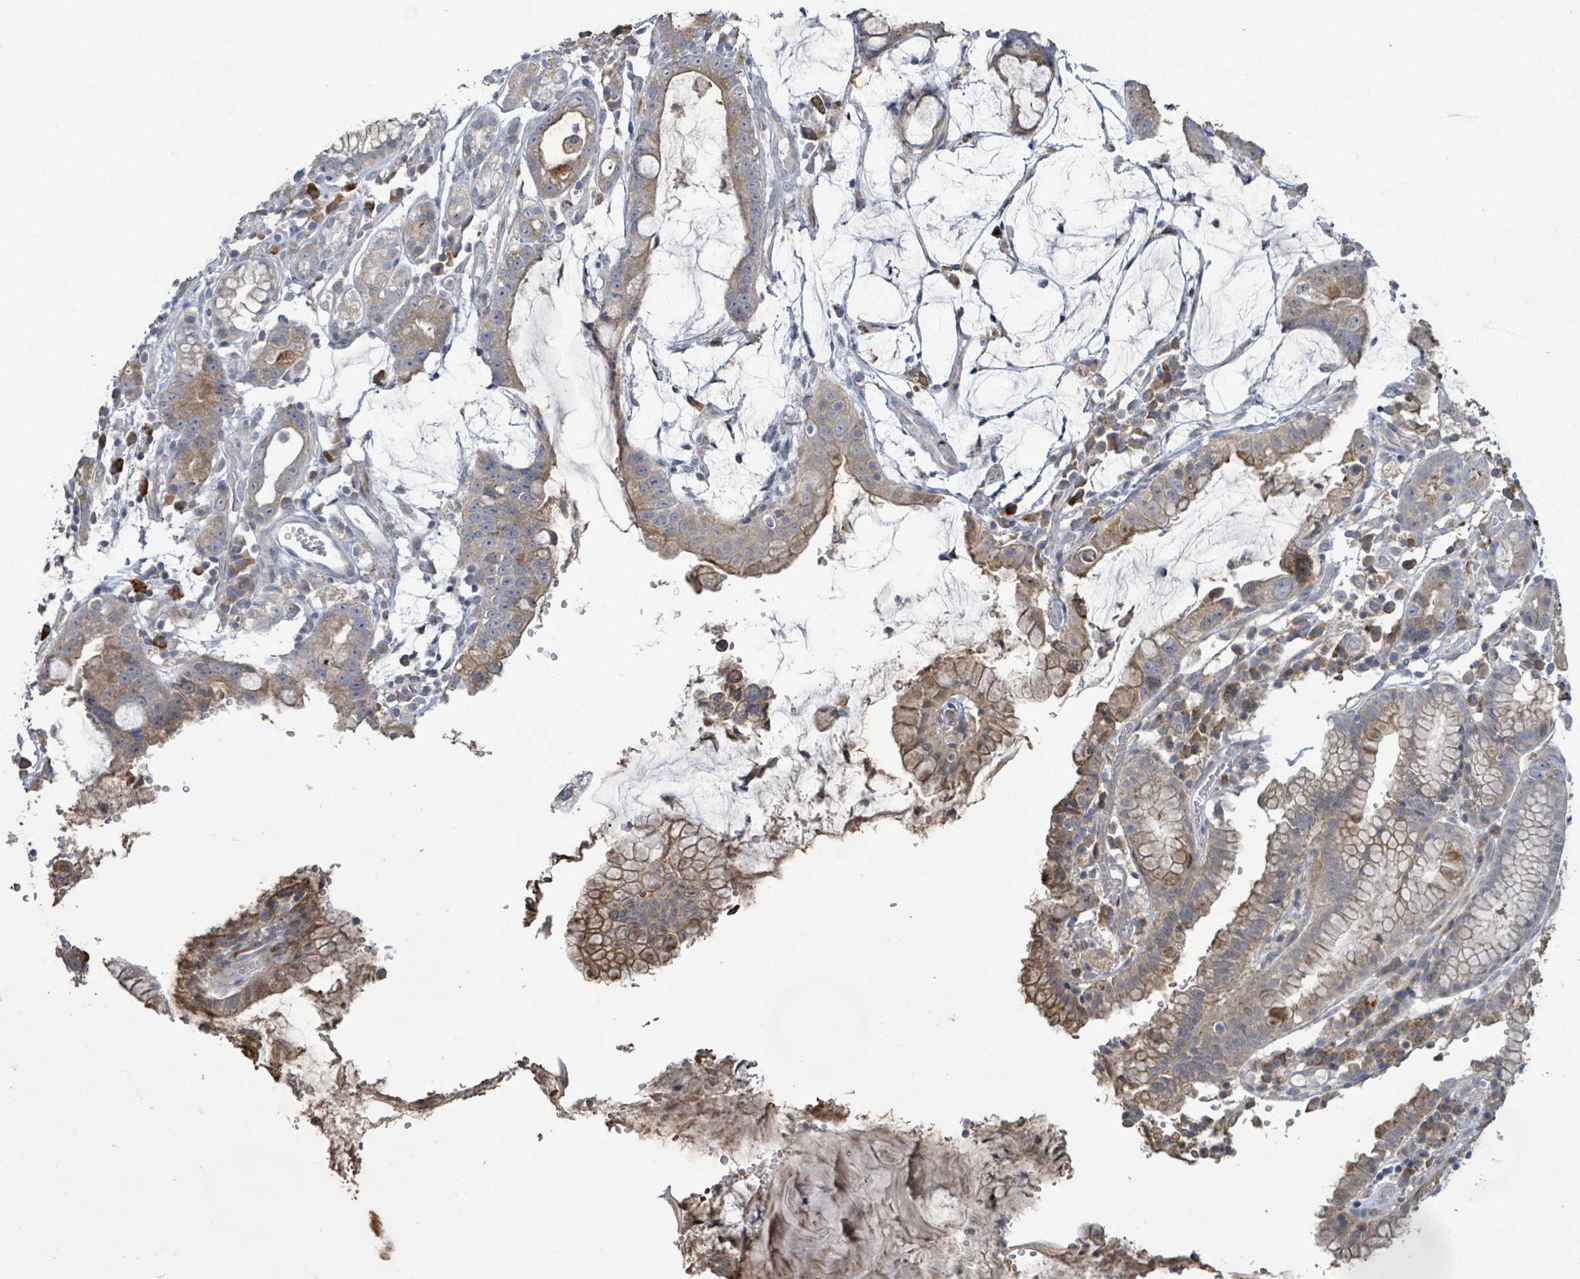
{"staining": {"intensity": "moderate", "quantity": "25%-75%", "location": "cytoplasmic/membranous"}, "tissue": "stomach cancer", "cell_type": "Tumor cells", "image_type": "cancer", "snomed": [{"axis": "morphology", "description": "Adenocarcinoma, NOS"}, {"axis": "topography", "description": "Stomach"}], "caption": "A photomicrograph of human stomach cancer stained for a protein shows moderate cytoplasmic/membranous brown staining in tumor cells. The protein of interest is shown in brown color, while the nuclei are stained blue.", "gene": "SLIT3", "patient": {"sex": "male", "age": 55}}